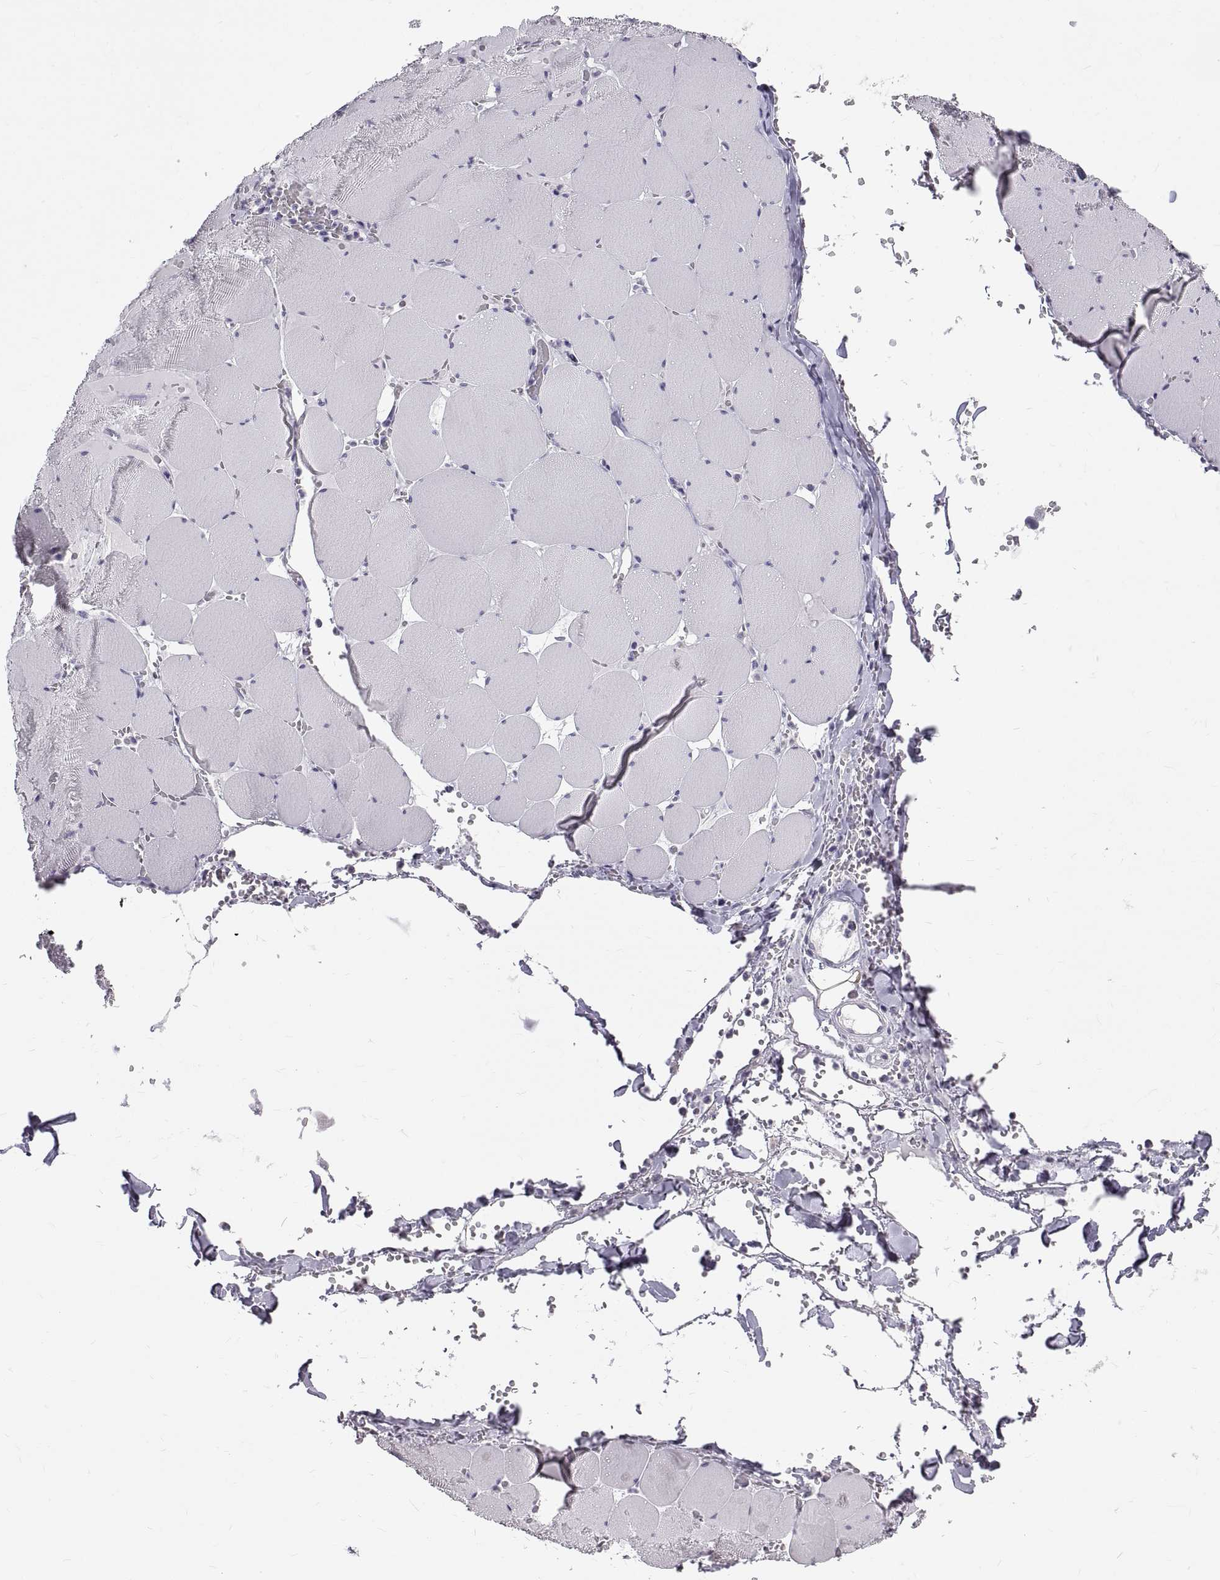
{"staining": {"intensity": "negative", "quantity": "none", "location": "none"}, "tissue": "skeletal muscle", "cell_type": "Myocytes", "image_type": "normal", "snomed": [{"axis": "morphology", "description": "Normal tissue, NOS"}, {"axis": "morphology", "description": "Malignant melanoma, Metastatic site"}, {"axis": "topography", "description": "Skeletal muscle"}], "caption": "This image is of benign skeletal muscle stained with immunohistochemistry (IHC) to label a protein in brown with the nuclei are counter-stained blue. There is no positivity in myocytes. (DAB immunohistochemistry visualized using brightfield microscopy, high magnification).", "gene": "GNG12", "patient": {"sex": "male", "age": 50}}